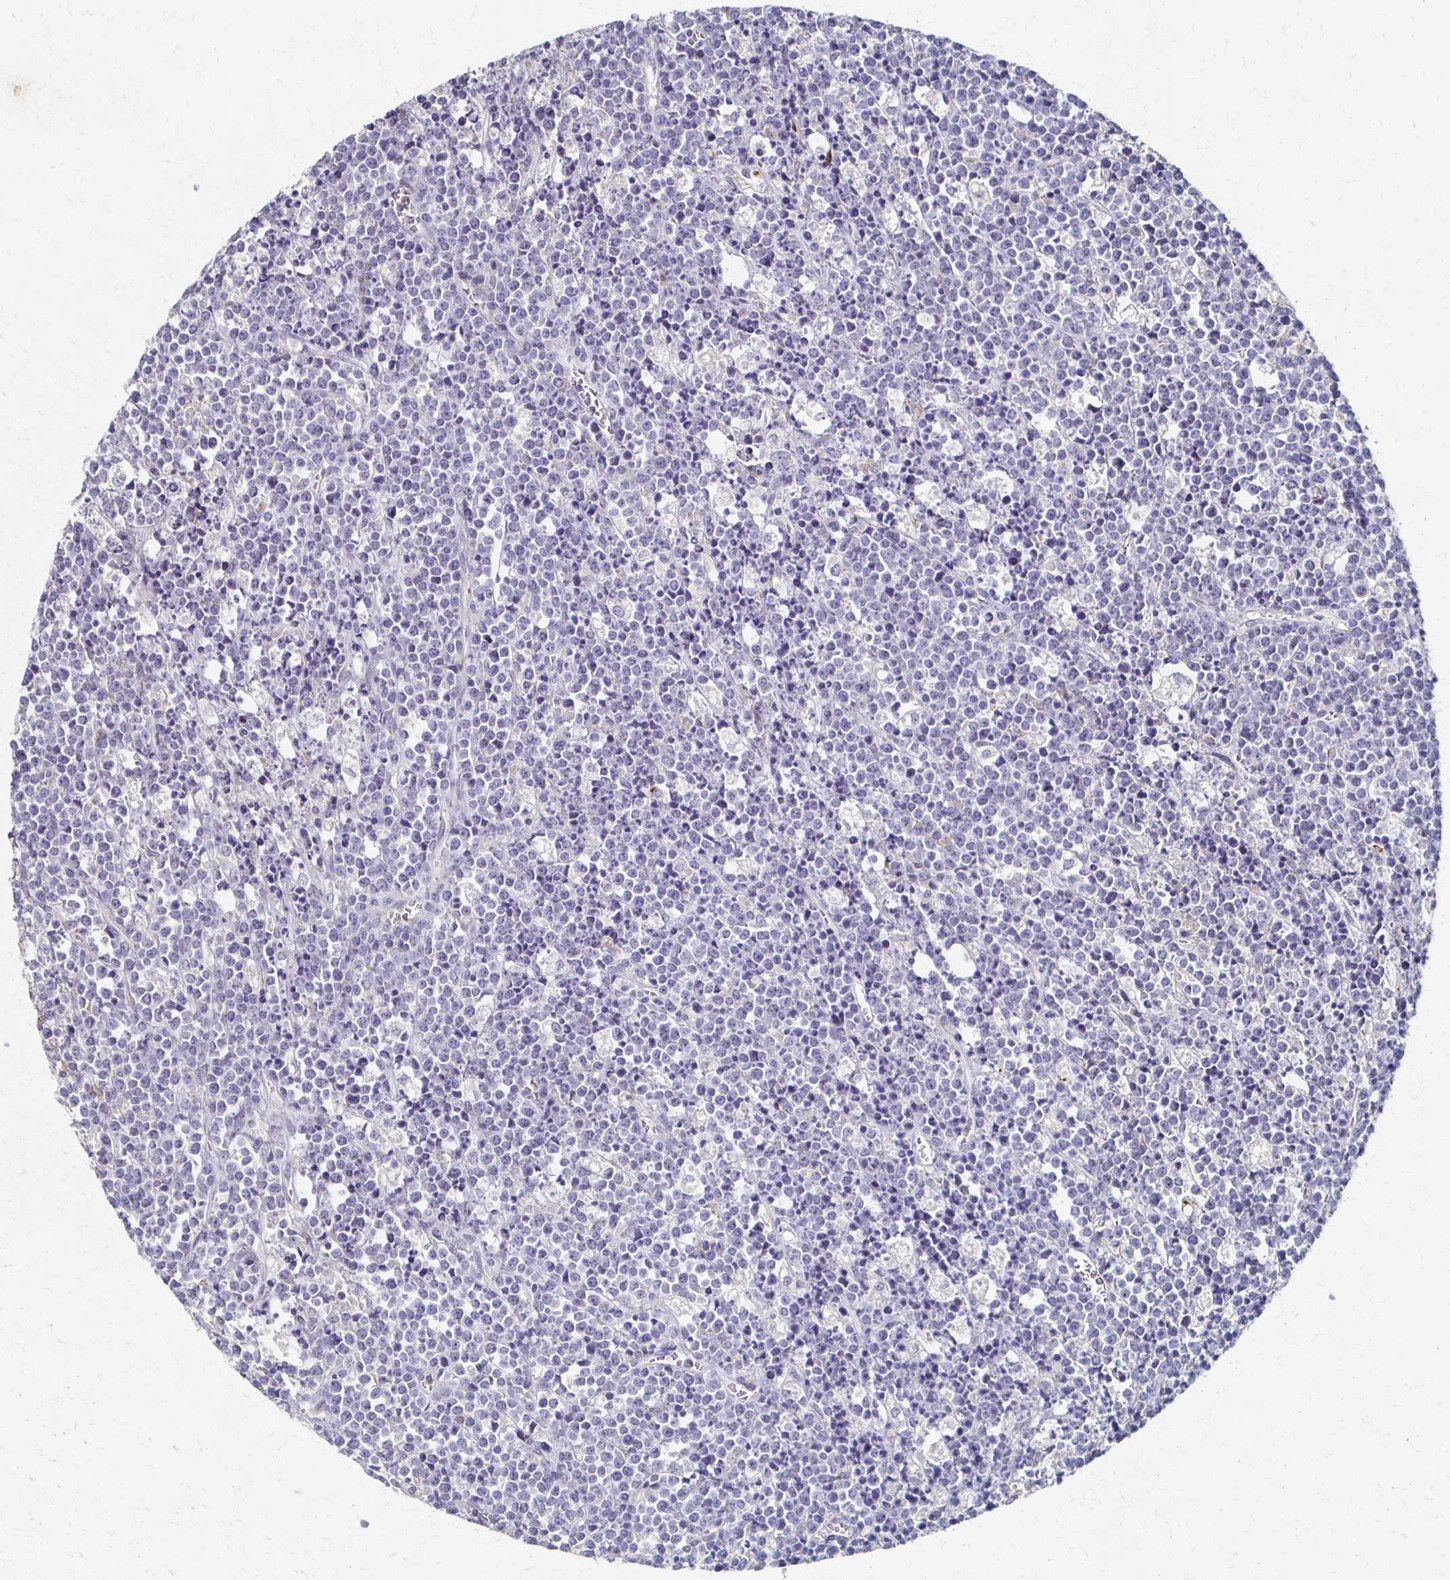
{"staining": {"intensity": "negative", "quantity": "none", "location": "none"}, "tissue": "lymphoma", "cell_type": "Tumor cells", "image_type": "cancer", "snomed": [{"axis": "morphology", "description": "Malignant lymphoma, non-Hodgkin's type, High grade"}, {"axis": "topography", "description": "Ovary"}], "caption": "This image is of malignant lymphoma, non-Hodgkin's type (high-grade) stained with immunohistochemistry (IHC) to label a protein in brown with the nuclei are counter-stained blue. There is no expression in tumor cells.", "gene": "CX3CR1", "patient": {"sex": "female", "age": 56}}